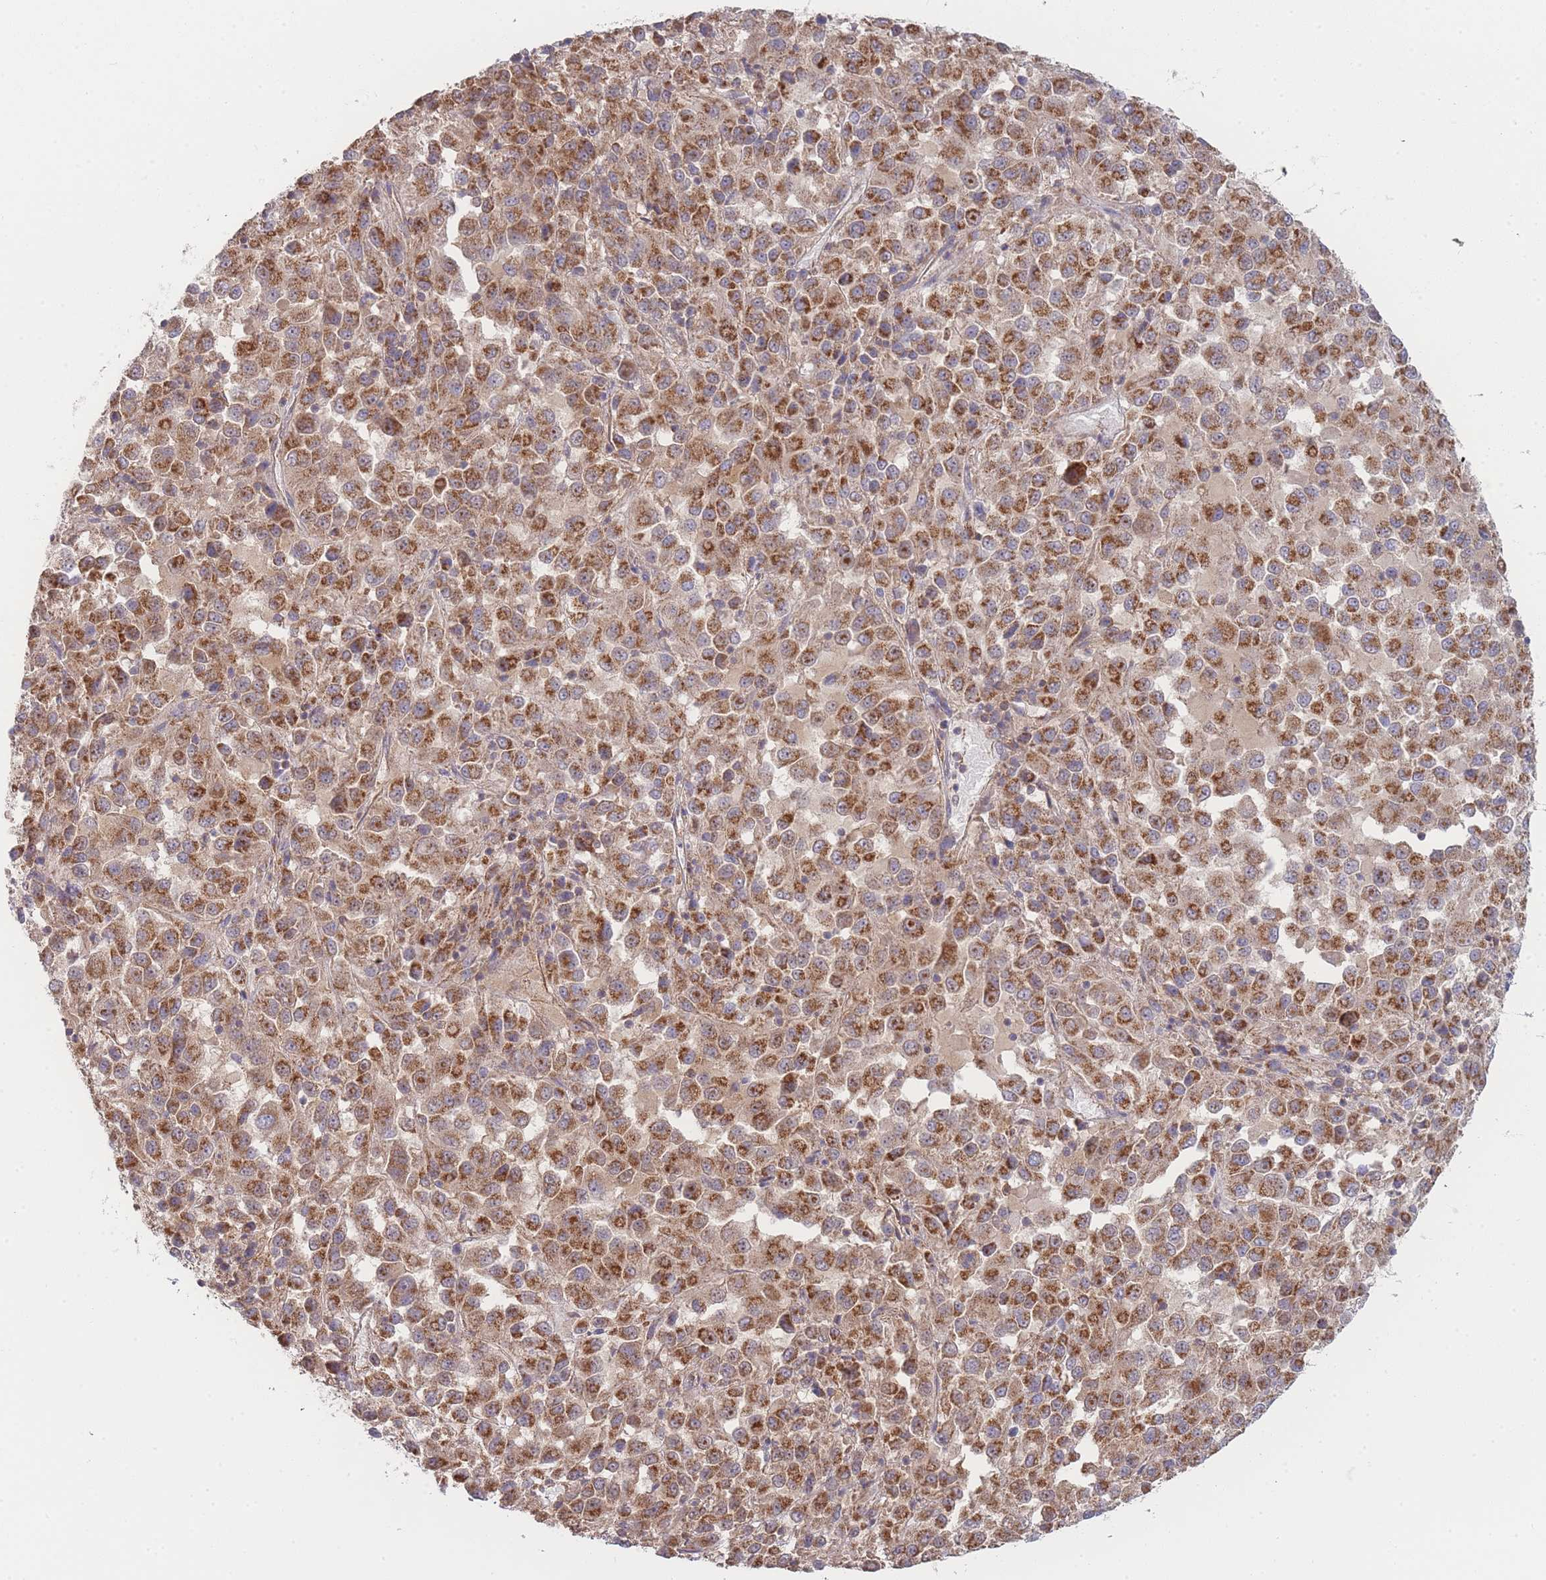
{"staining": {"intensity": "moderate", "quantity": ">75%", "location": "cytoplasmic/membranous"}, "tissue": "melanoma", "cell_type": "Tumor cells", "image_type": "cancer", "snomed": [{"axis": "morphology", "description": "Malignant melanoma, Metastatic site"}, {"axis": "topography", "description": "Lung"}], "caption": "Immunohistochemical staining of human malignant melanoma (metastatic site) reveals medium levels of moderate cytoplasmic/membranous positivity in about >75% of tumor cells. The staining is performed using DAB brown chromogen to label protein expression. The nuclei are counter-stained blue using hematoxylin.", "gene": "MRPS18B", "patient": {"sex": "male", "age": 64}}